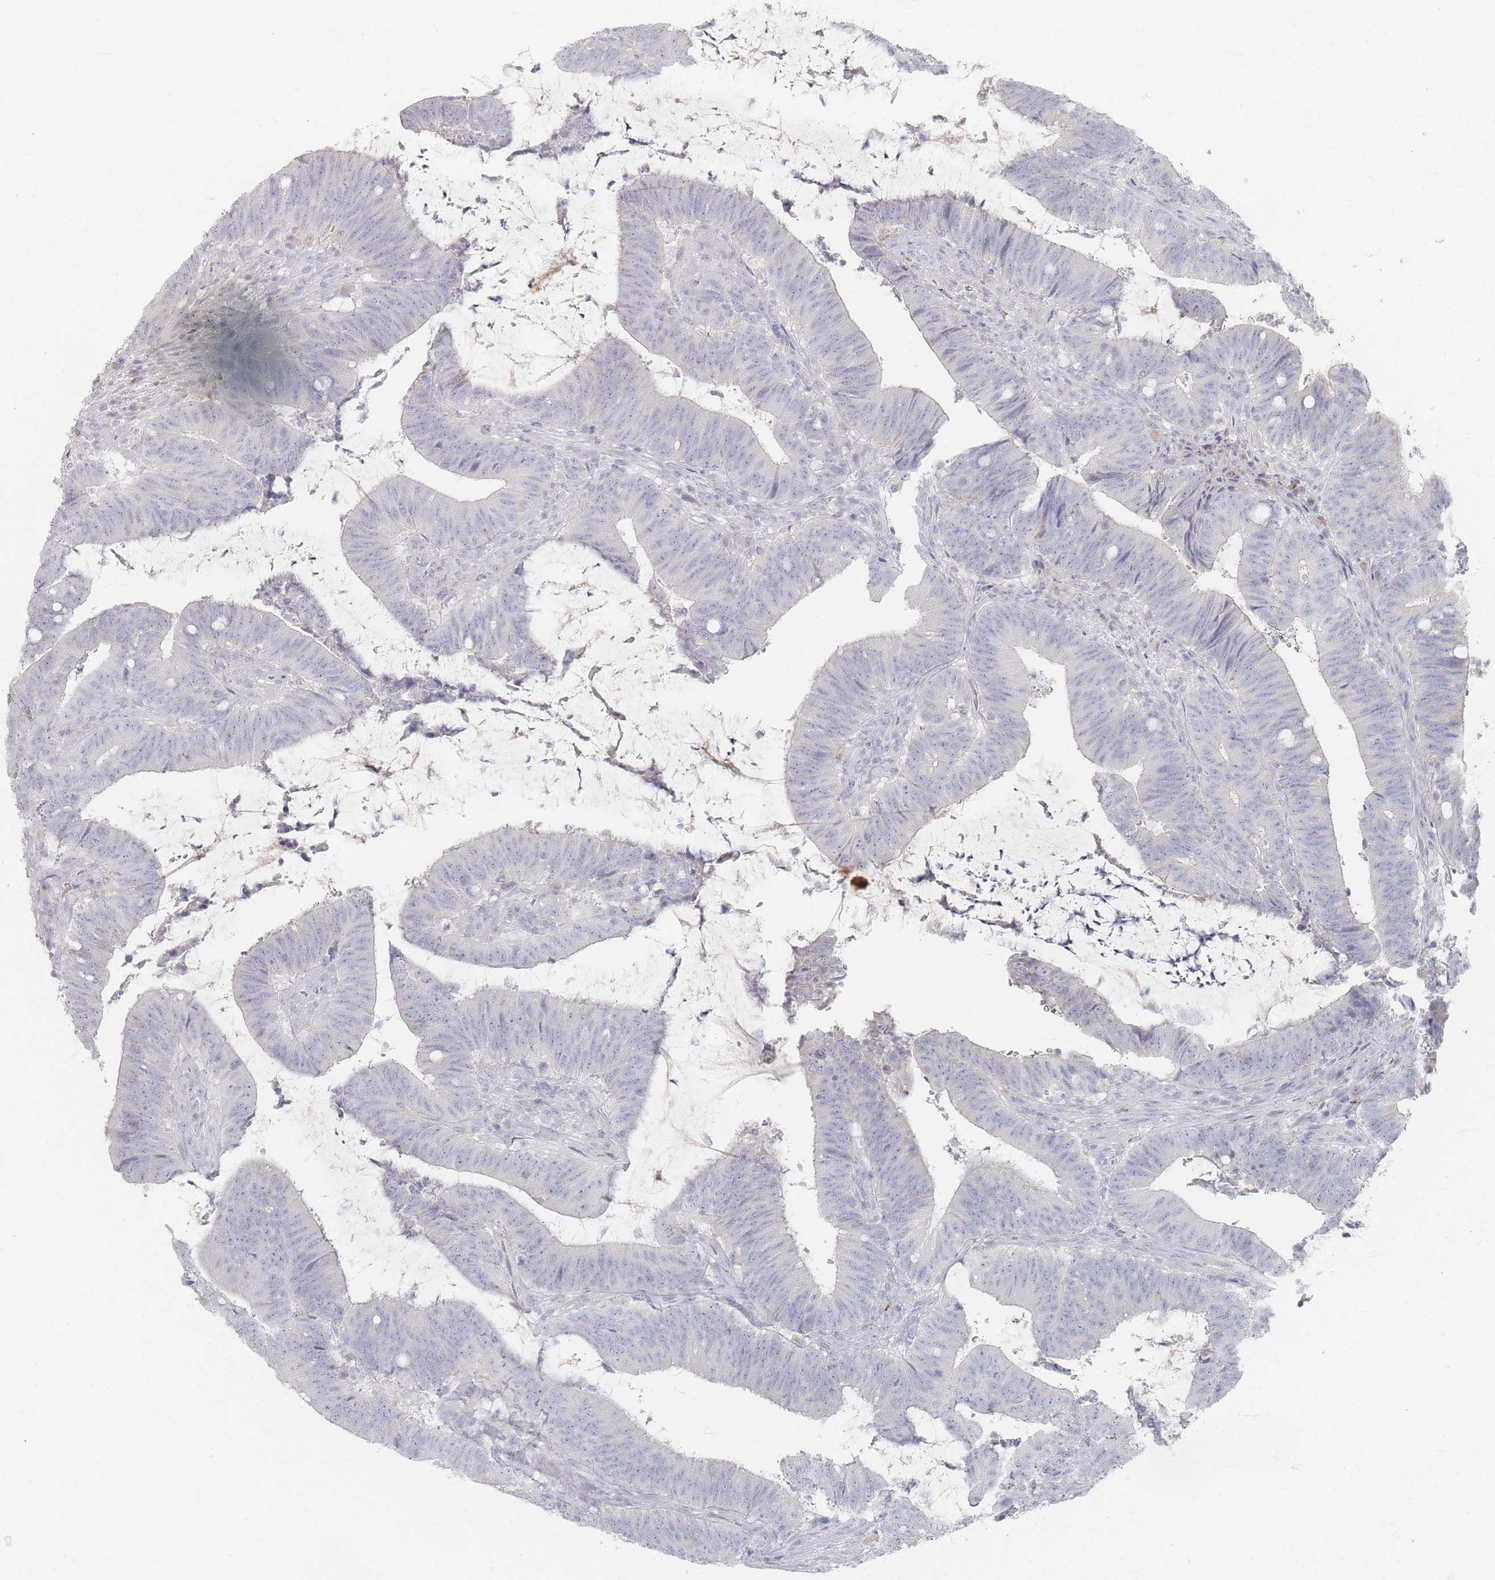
{"staining": {"intensity": "negative", "quantity": "none", "location": "none"}, "tissue": "colorectal cancer", "cell_type": "Tumor cells", "image_type": "cancer", "snomed": [{"axis": "morphology", "description": "Adenocarcinoma, NOS"}, {"axis": "topography", "description": "Colon"}], "caption": "Adenocarcinoma (colorectal) was stained to show a protein in brown. There is no significant expression in tumor cells. Nuclei are stained in blue.", "gene": "SLC2A11", "patient": {"sex": "female", "age": 43}}